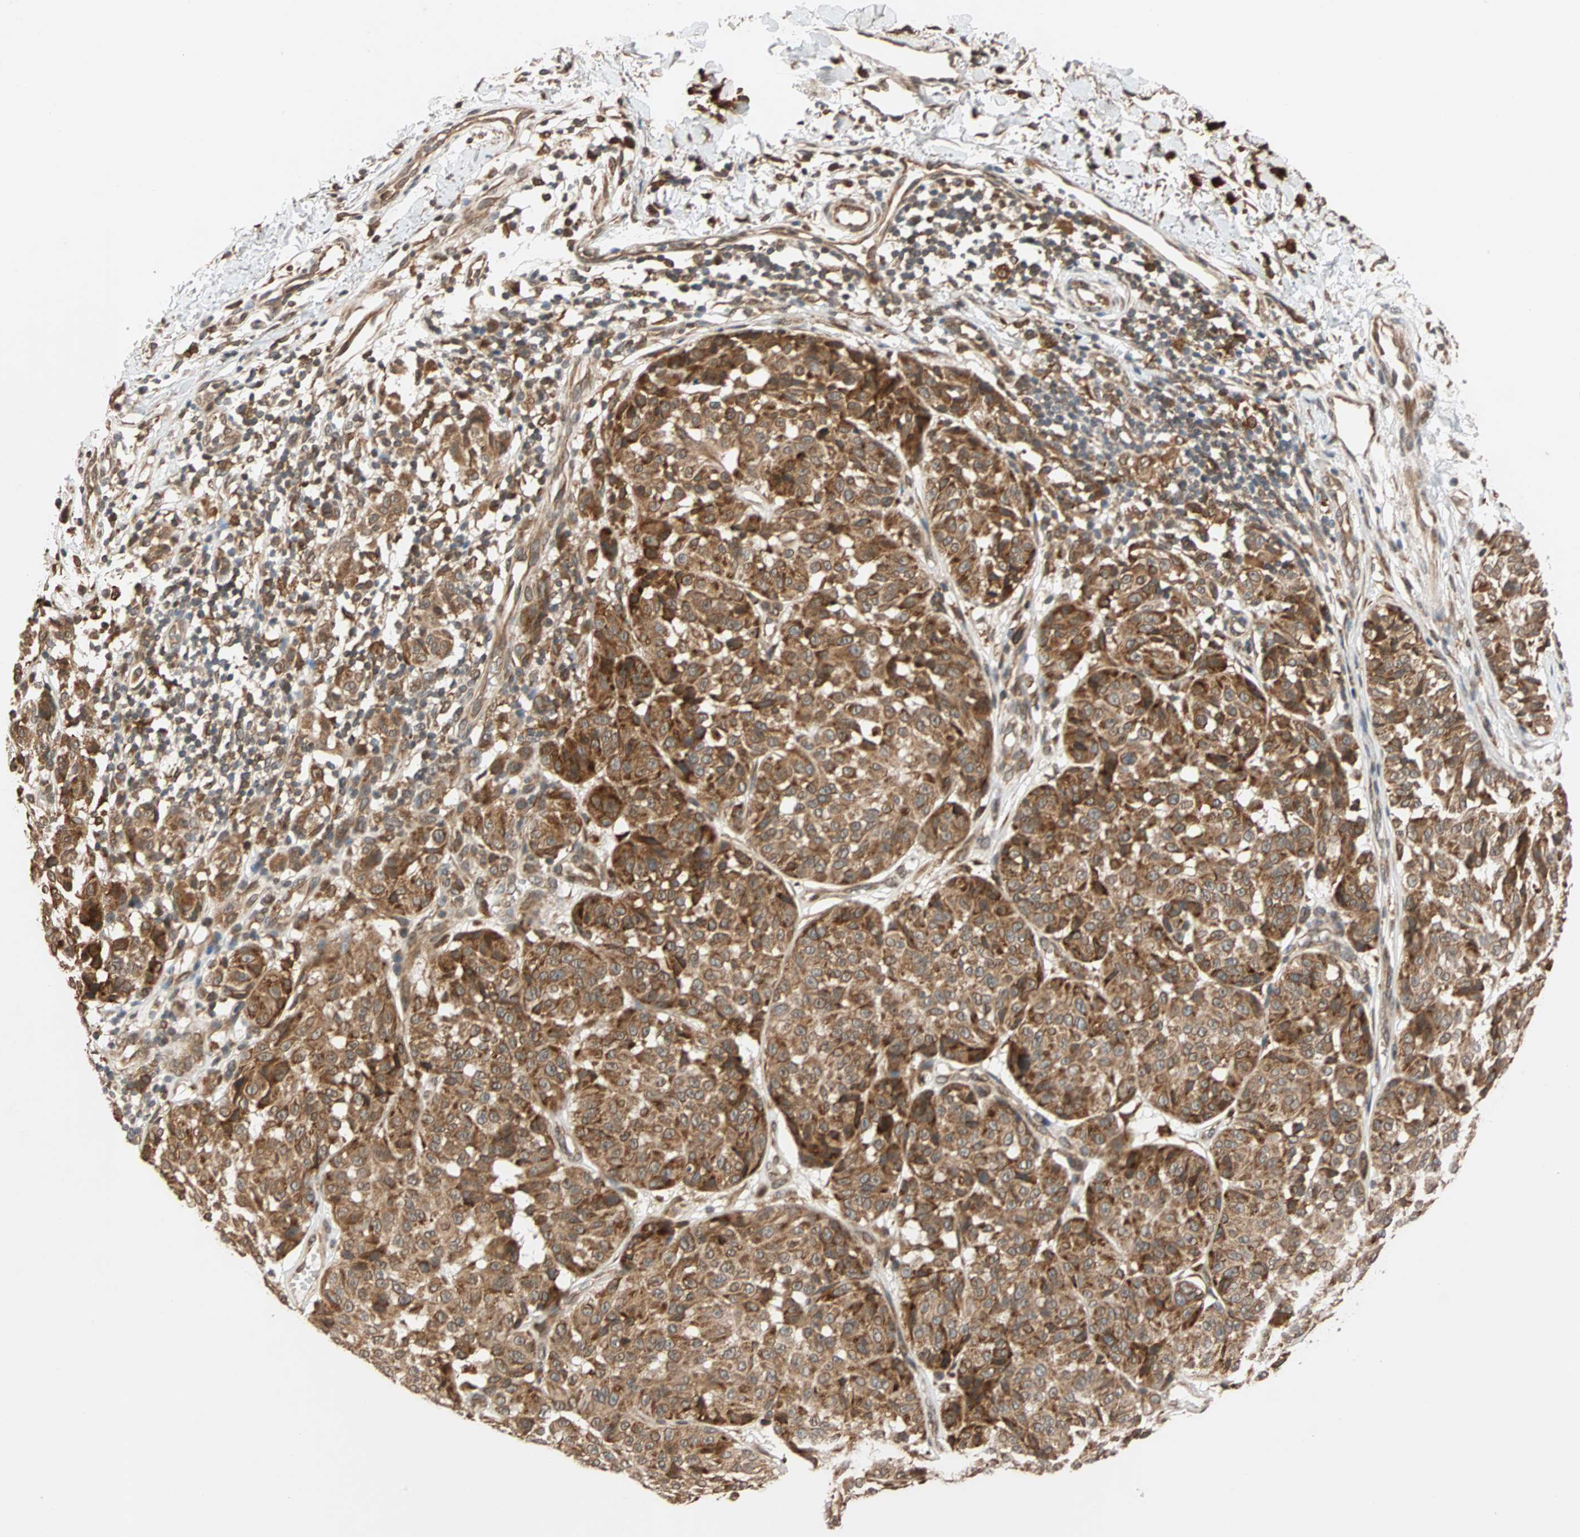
{"staining": {"intensity": "moderate", "quantity": ">75%", "location": "cytoplasmic/membranous"}, "tissue": "melanoma", "cell_type": "Tumor cells", "image_type": "cancer", "snomed": [{"axis": "morphology", "description": "Malignant melanoma, NOS"}, {"axis": "topography", "description": "Skin"}], "caption": "The image displays staining of malignant melanoma, revealing moderate cytoplasmic/membranous protein staining (brown color) within tumor cells.", "gene": "AUP1", "patient": {"sex": "female", "age": 46}}